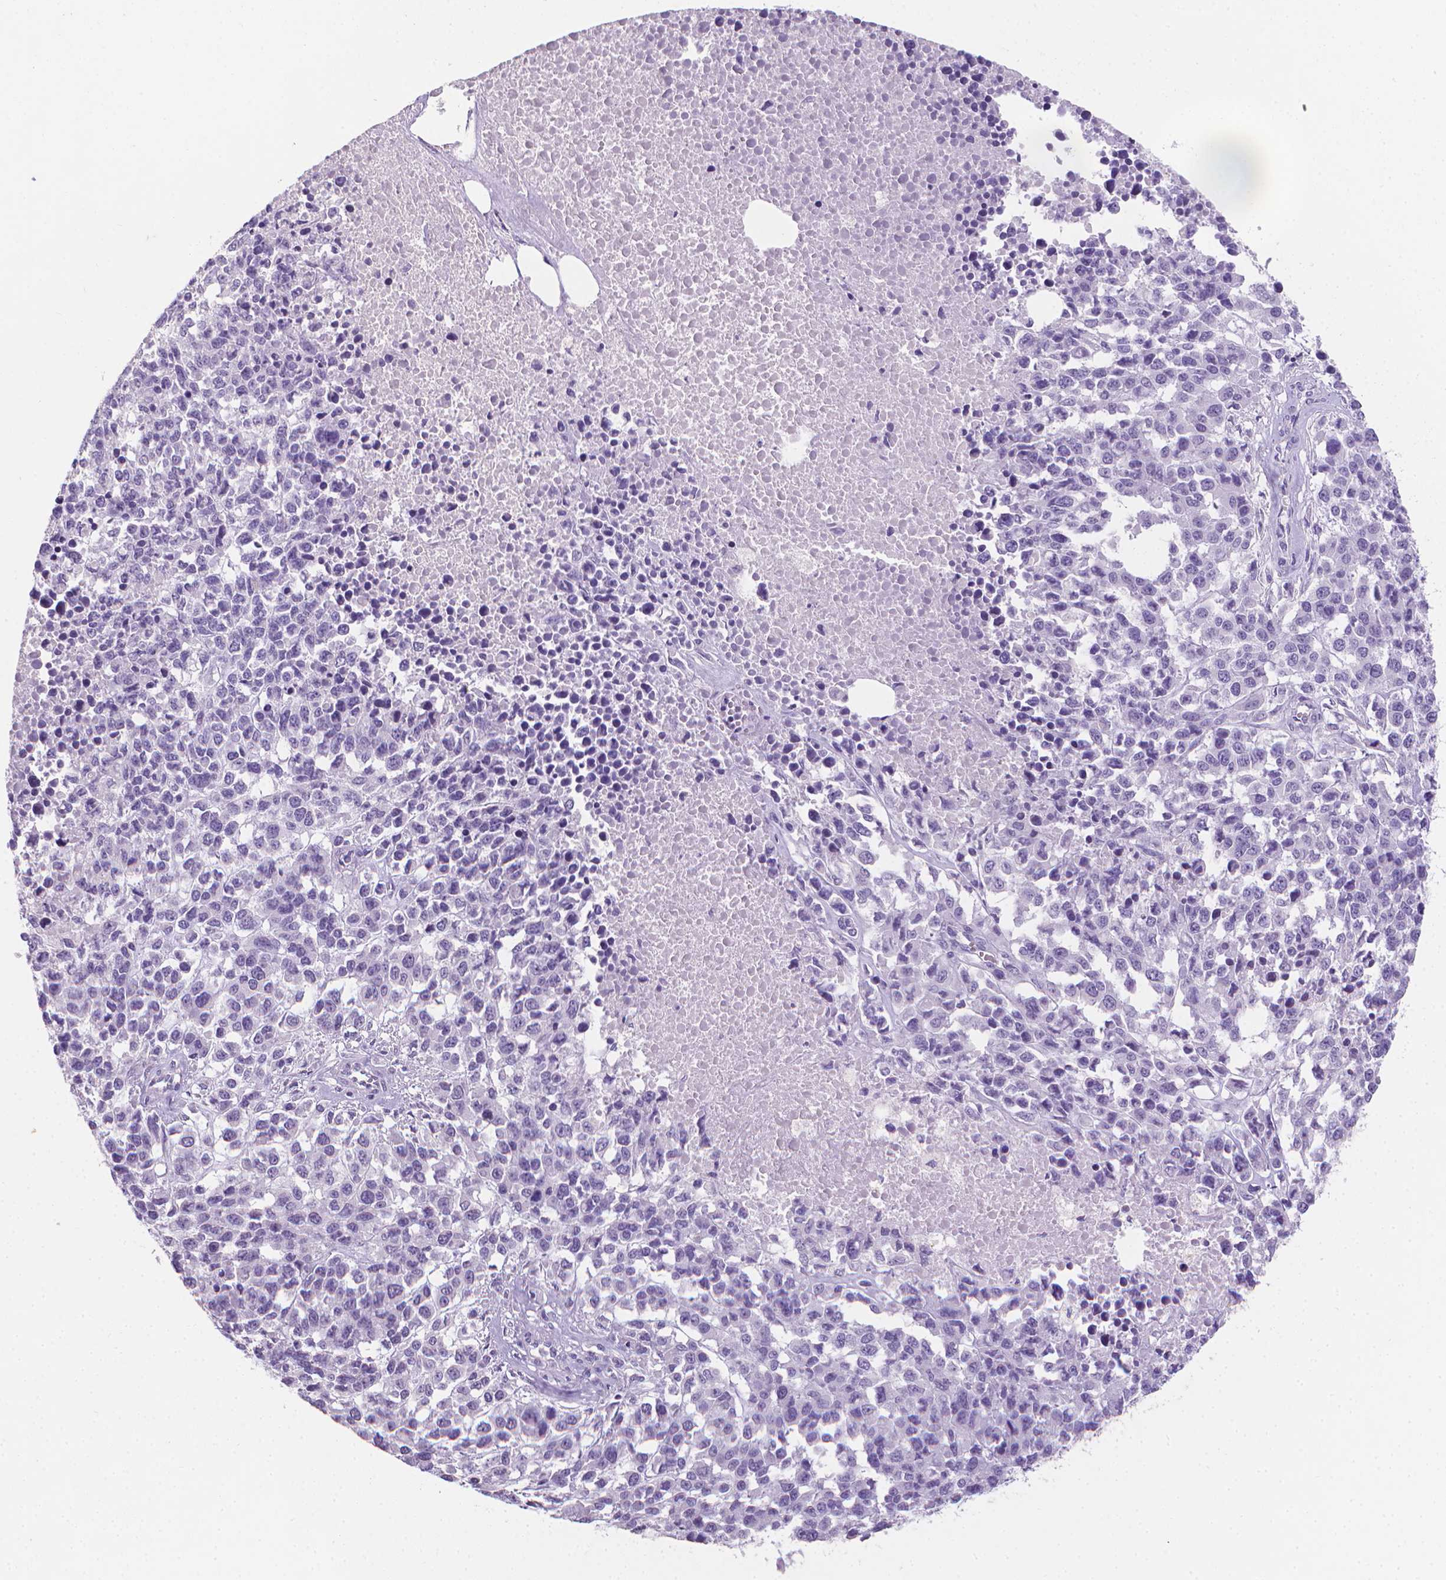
{"staining": {"intensity": "negative", "quantity": "none", "location": "none"}, "tissue": "melanoma", "cell_type": "Tumor cells", "image_type": "cancer", "snomed": [{"axis": "morphology", "description": "Malignant melanoma, Metastatic site"}, {"axis": "topography", "description": "Skin"}], "caption": "Tumor cells show no significant protein staining in melanoma.", "gene": "XPNPEP2", "patient": {"sex": "male", "age": 84}}